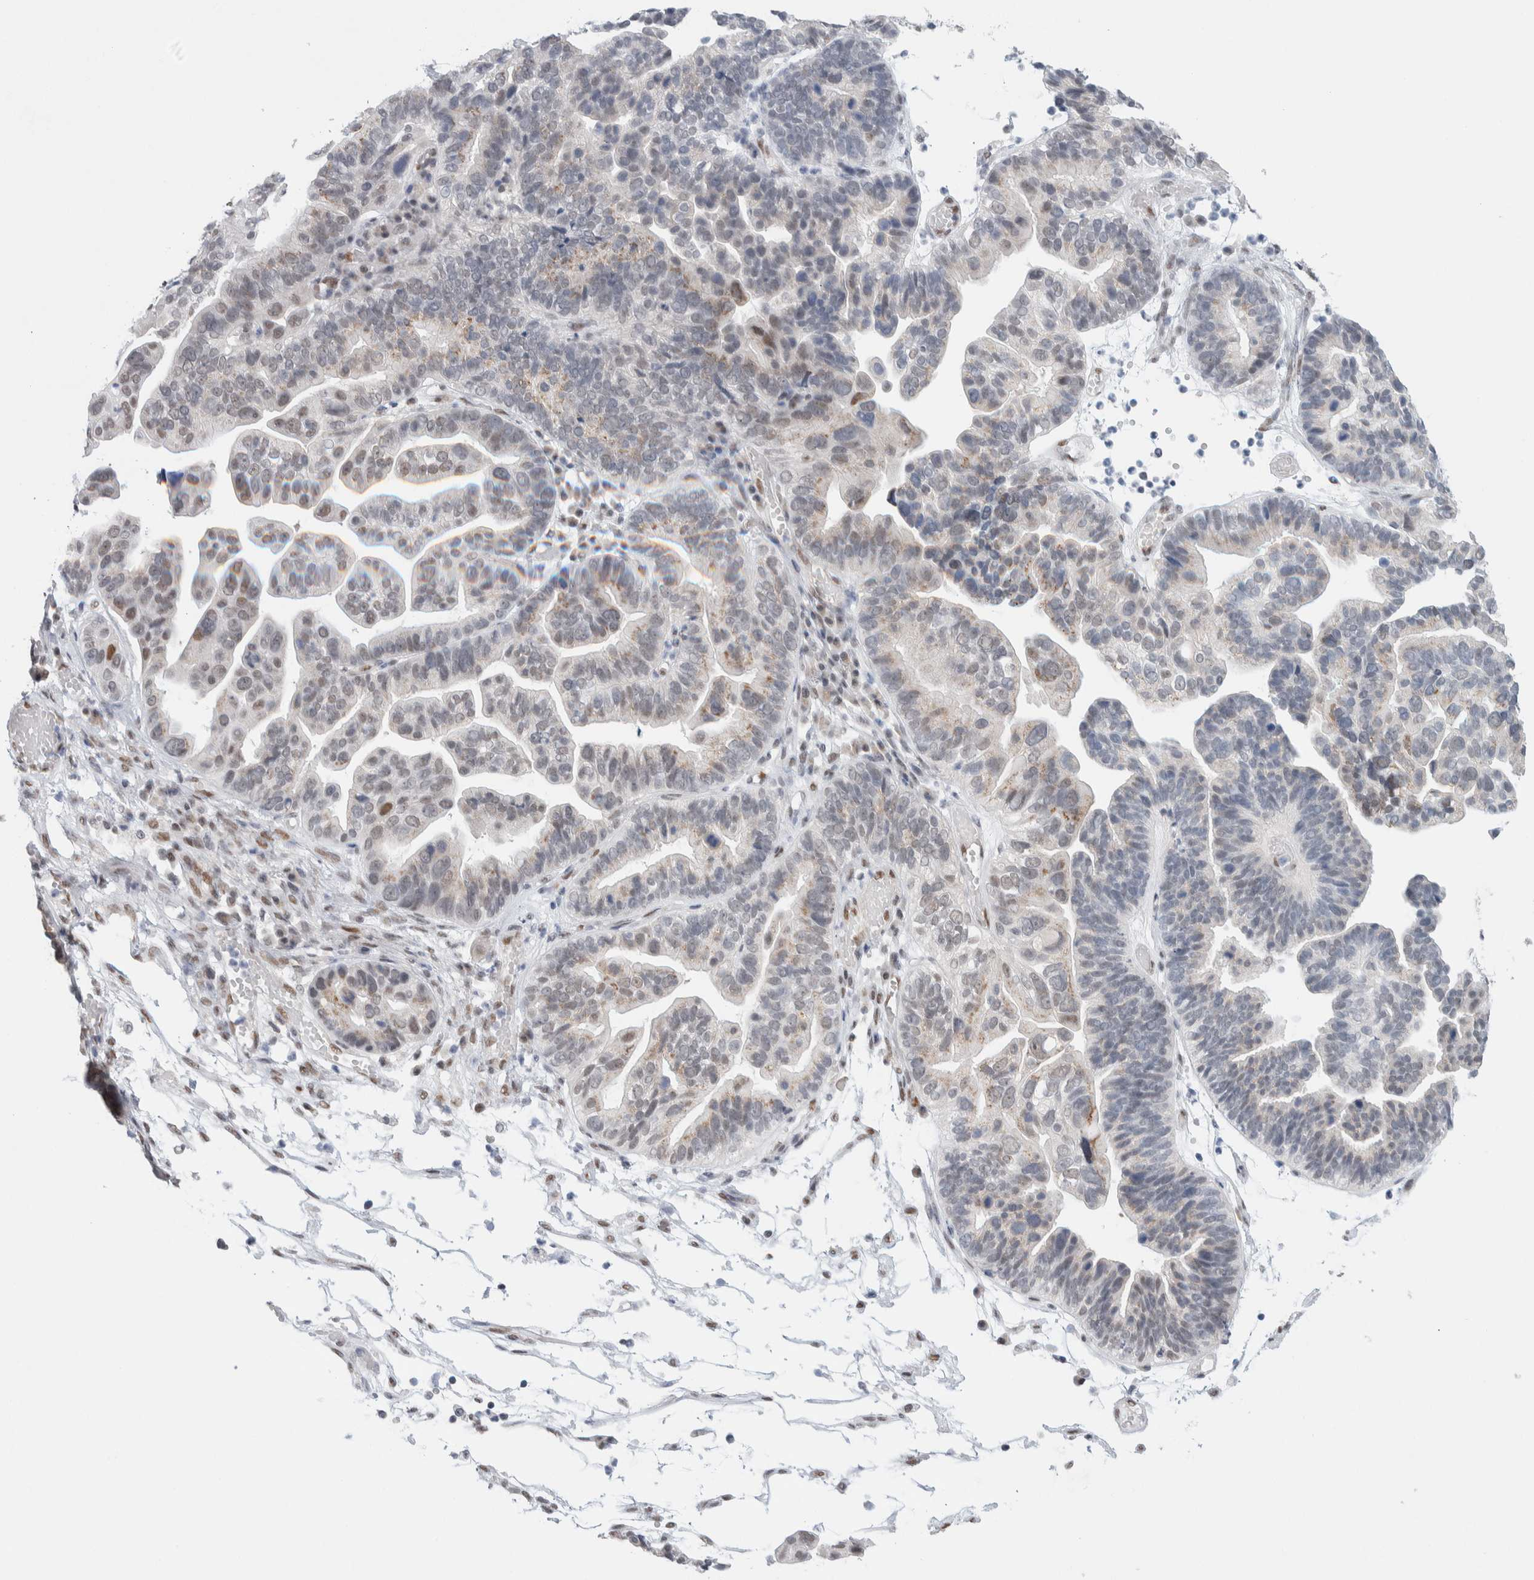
{"staining": {"intensity": "weak", "quantity": "25%-75%", "location": "cytoplasmic/membranous,nuclear"}, "tissue": "ovarian cancer", "cell_type": "Tumor cells", "image_type": "cancer", "snomed": [{"axis": "morphology", "description": "Cystadenocarcinoma, serous, NOS"}, {"axis": "topography", "description": "Ovary"}], "caption": "Weak cytoplasmic/membranous and nuclear positivity is seen in about 25%-75% of tumor cells in ovarian cancer (serous cystadenocarcinoma). (IHC, brightfield microscopy, high magnification).", "gene": "PRMT1", "patient": {"sex": "female", "age": 56}}